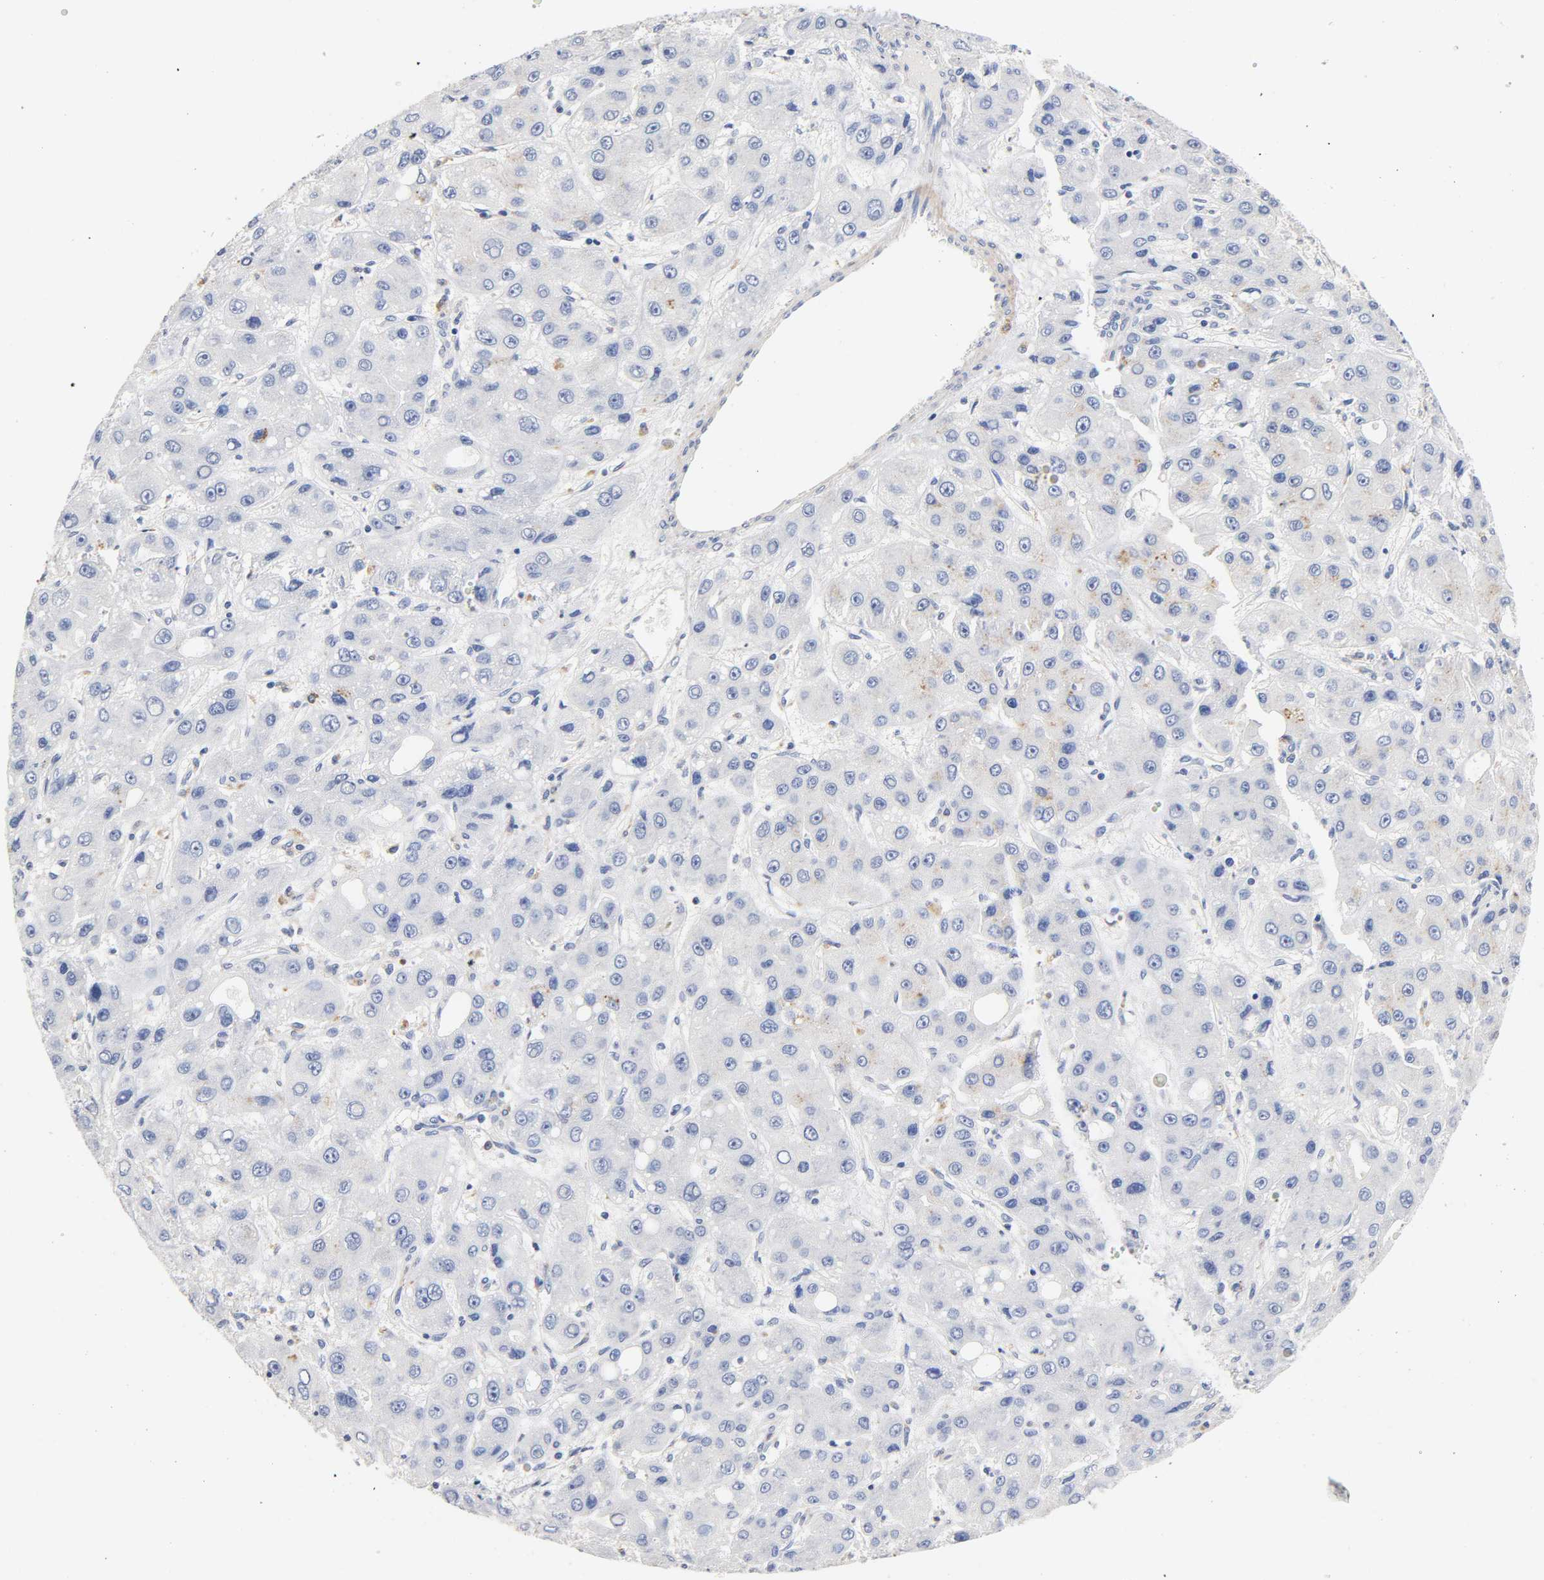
{"staining": {"intensity": "negative", "quantity": "none", "location": "none"}, "tissue": "liver cancer", "cell_type": "Tumor cells", "image_type": "cancer", "snomed": [{"axis": "morphology", "description": "Carcinoma, Hepatocellular, NOS"}, {"axis": "topography", "description": "Liver"}], "caption": "Micrograph shows no significant protein expression in tumor cells of liver cancer (hepatocellular carcinoma). (Stains: DAB IHC with hematoxylin counter stain, Microscopy: brightfield microscopy at high magnification).", "gene": "SEMA5A", "patient": {"sex": "male", "age": 55}}